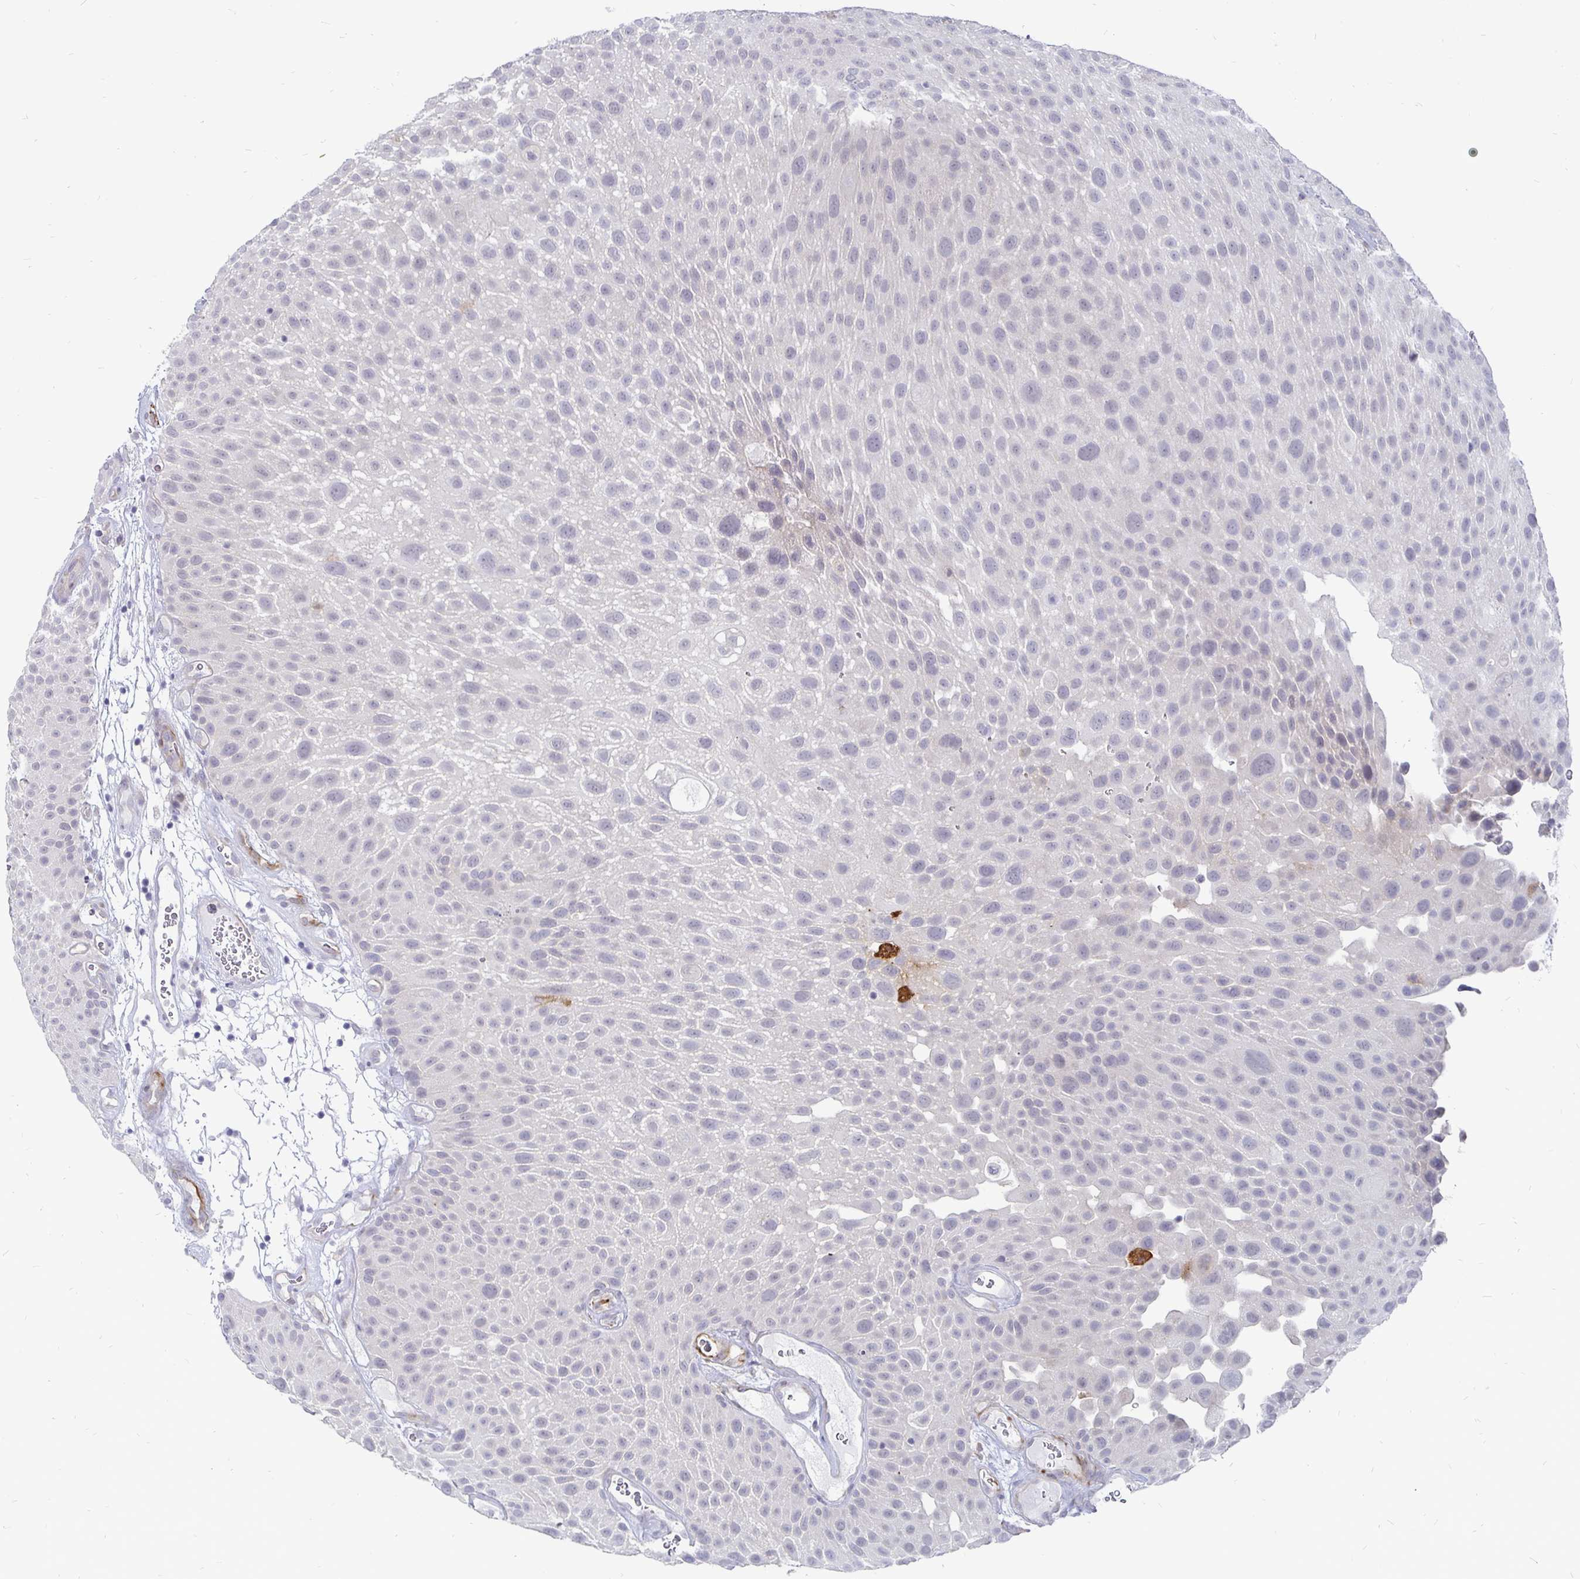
{"staining": {"intensity": "negative", "quantity": "none", "location": "none"}, "tissue": "urothelial cancer", "cell_type": "Tumor cells", "image_type": "cancer", "snomed": [{"axis": "morphology", "description": "Urothelial carcinoma, Low grade"}, {"axis": "topography", "description": "Urinary bladder"}], "caption": "A high-resolution micrograph shows immunohistochemistry staining of urothelial cancer, which exhibits no significant expression in tumor cells. The staining is performed using DAB brown chromogen with nuclei counter-stained in using hematoxylin.", "gene": "CCDC85A", "patient": {"sex": "male", "age": 72}}